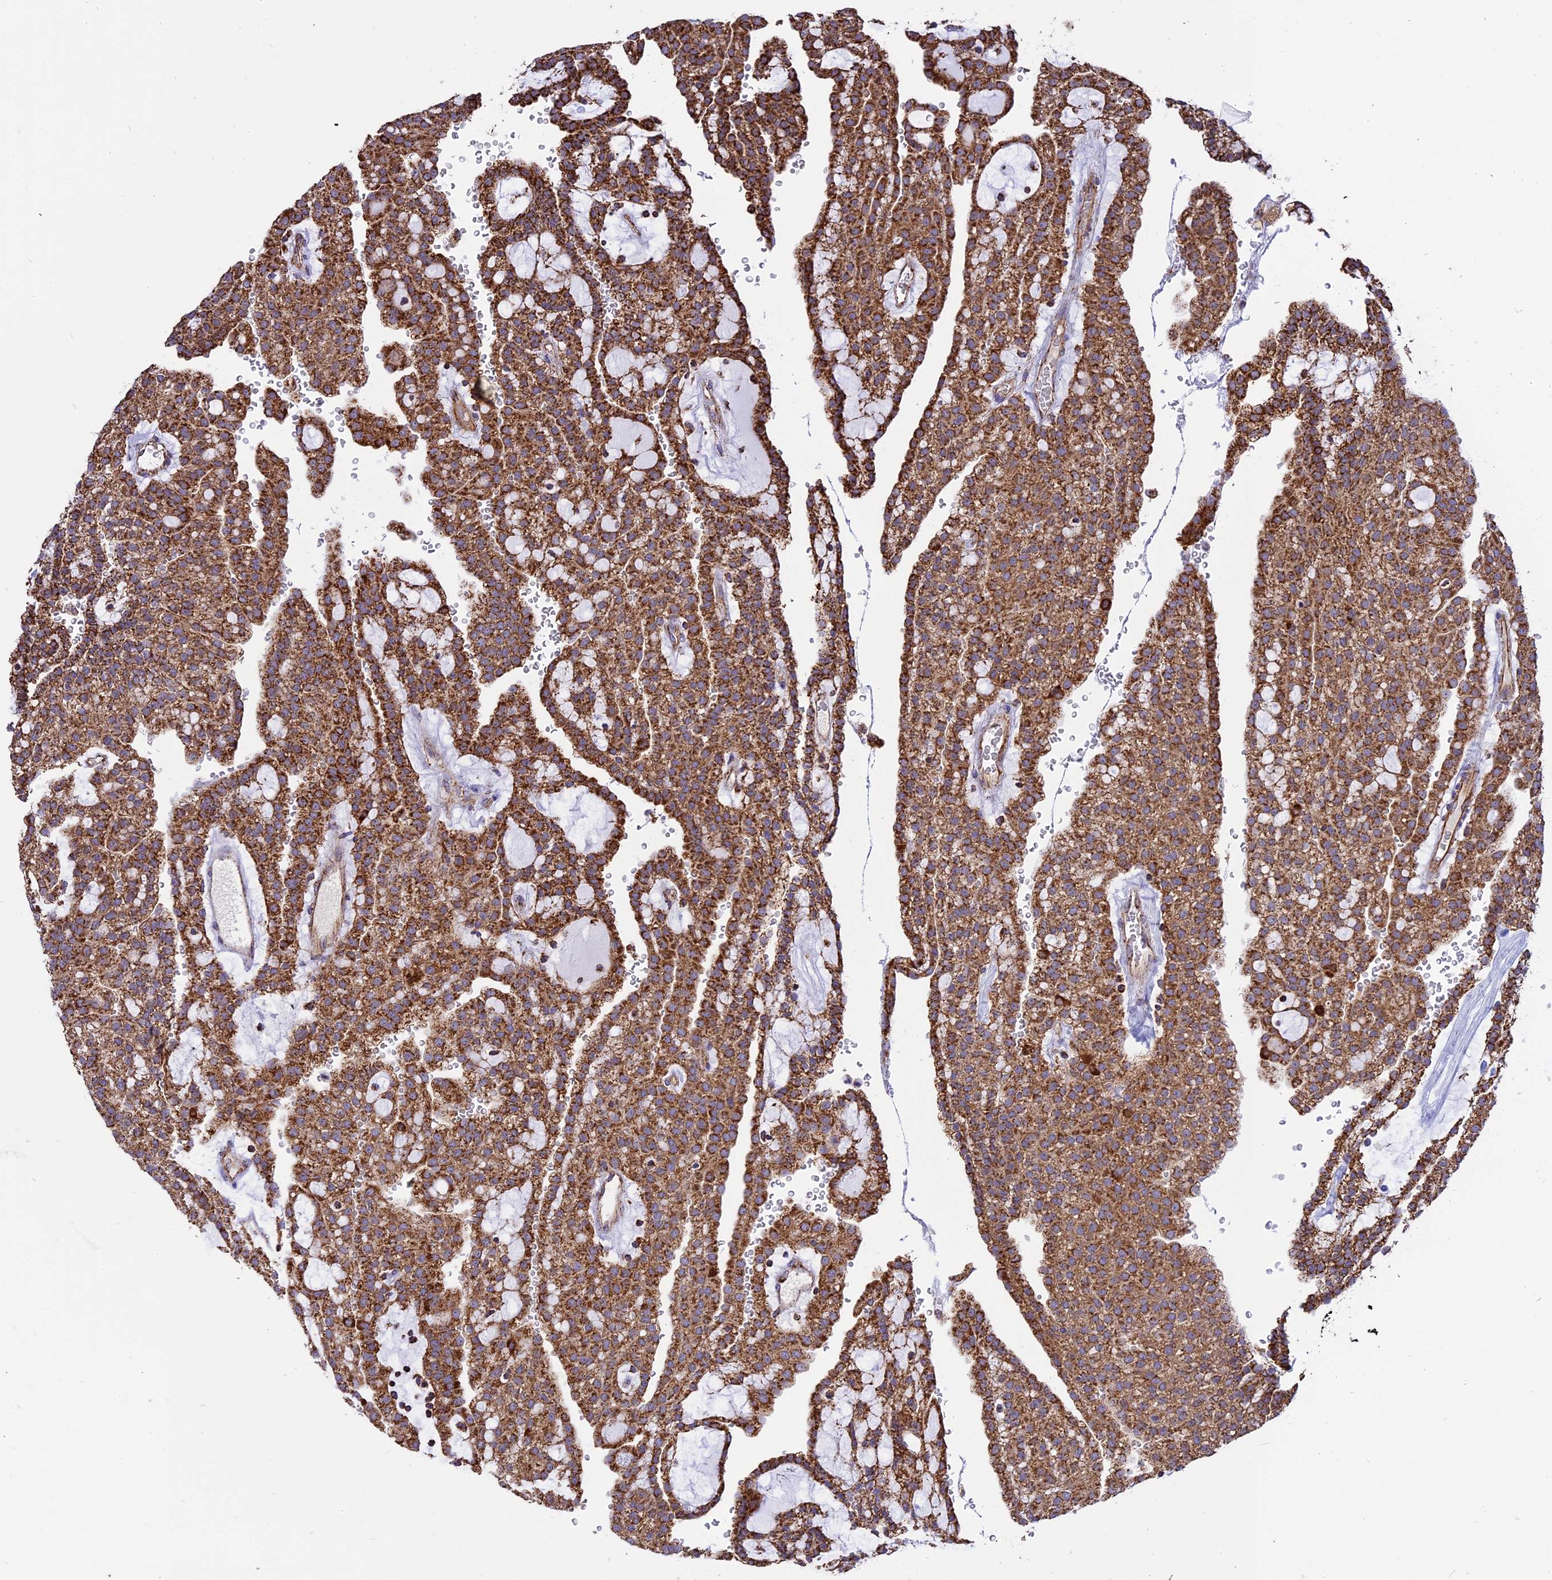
{"staining": {"intensity": "strong", "quantity": ">75%", "location": "cytoplasmic/membranous"}, "tissue": "renal cancer", "cell_type": "Tumor cells", "image_type": "cancer", "snomed": [{"axis": "morphology", "description": "Adenocarcinoma, NOS"}, {"axis": "topography", "description": "Kidney"}], "caption": "Immunohistochemical staining of adenocarcinoma (renal) reveals high levels of strong cytoplasmic/membranous protein positivity in about >75% of tumor cells.", "gene": "TTC4", "patient": {"sex": "male", "age": 63}}